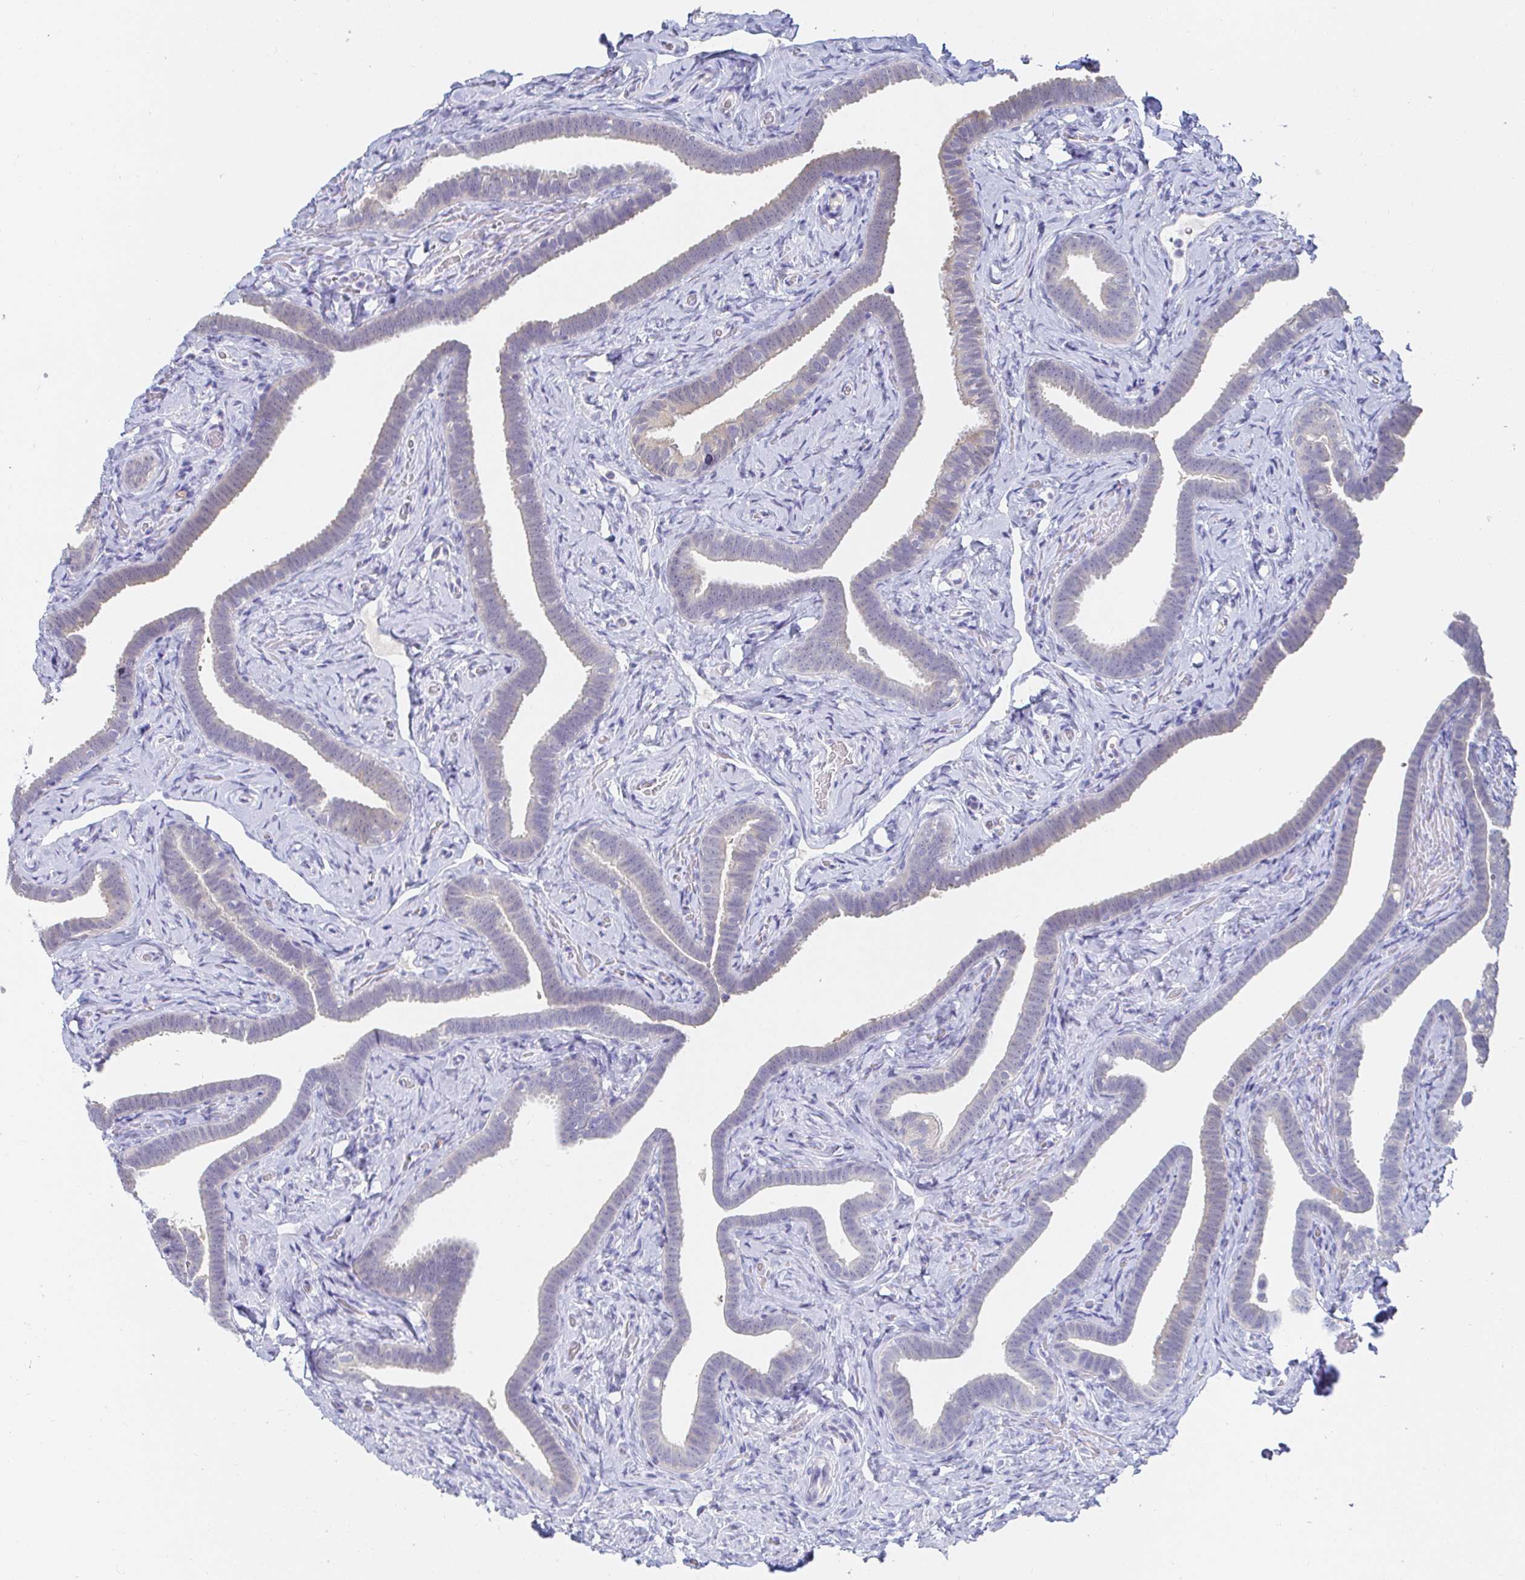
{"staining": {"intensity": "negative", "quantity": "none", "location": "none"}, "tissue": "fallopian tube", "cell_type": "Glandular cells", "image_type": "normal", "snomed": [{"axis": "morphology", "description": "Normal tissue, NOS"}, {"axis": "topography", "description": "Fallopian tube"}], "caption": "Normal fallopian tube was stained to show a protein in brown. There is no significant positivity in glandular cells. The staining was performed using DAB (3,3'-diaminobenzidine) to visualize the protein expression in brown, while the nuclei were stained in blue with hematoxylin (Magnification: 20x).", "gene": "PDE6B", "patient": {"sex": "female", "age": 69}}